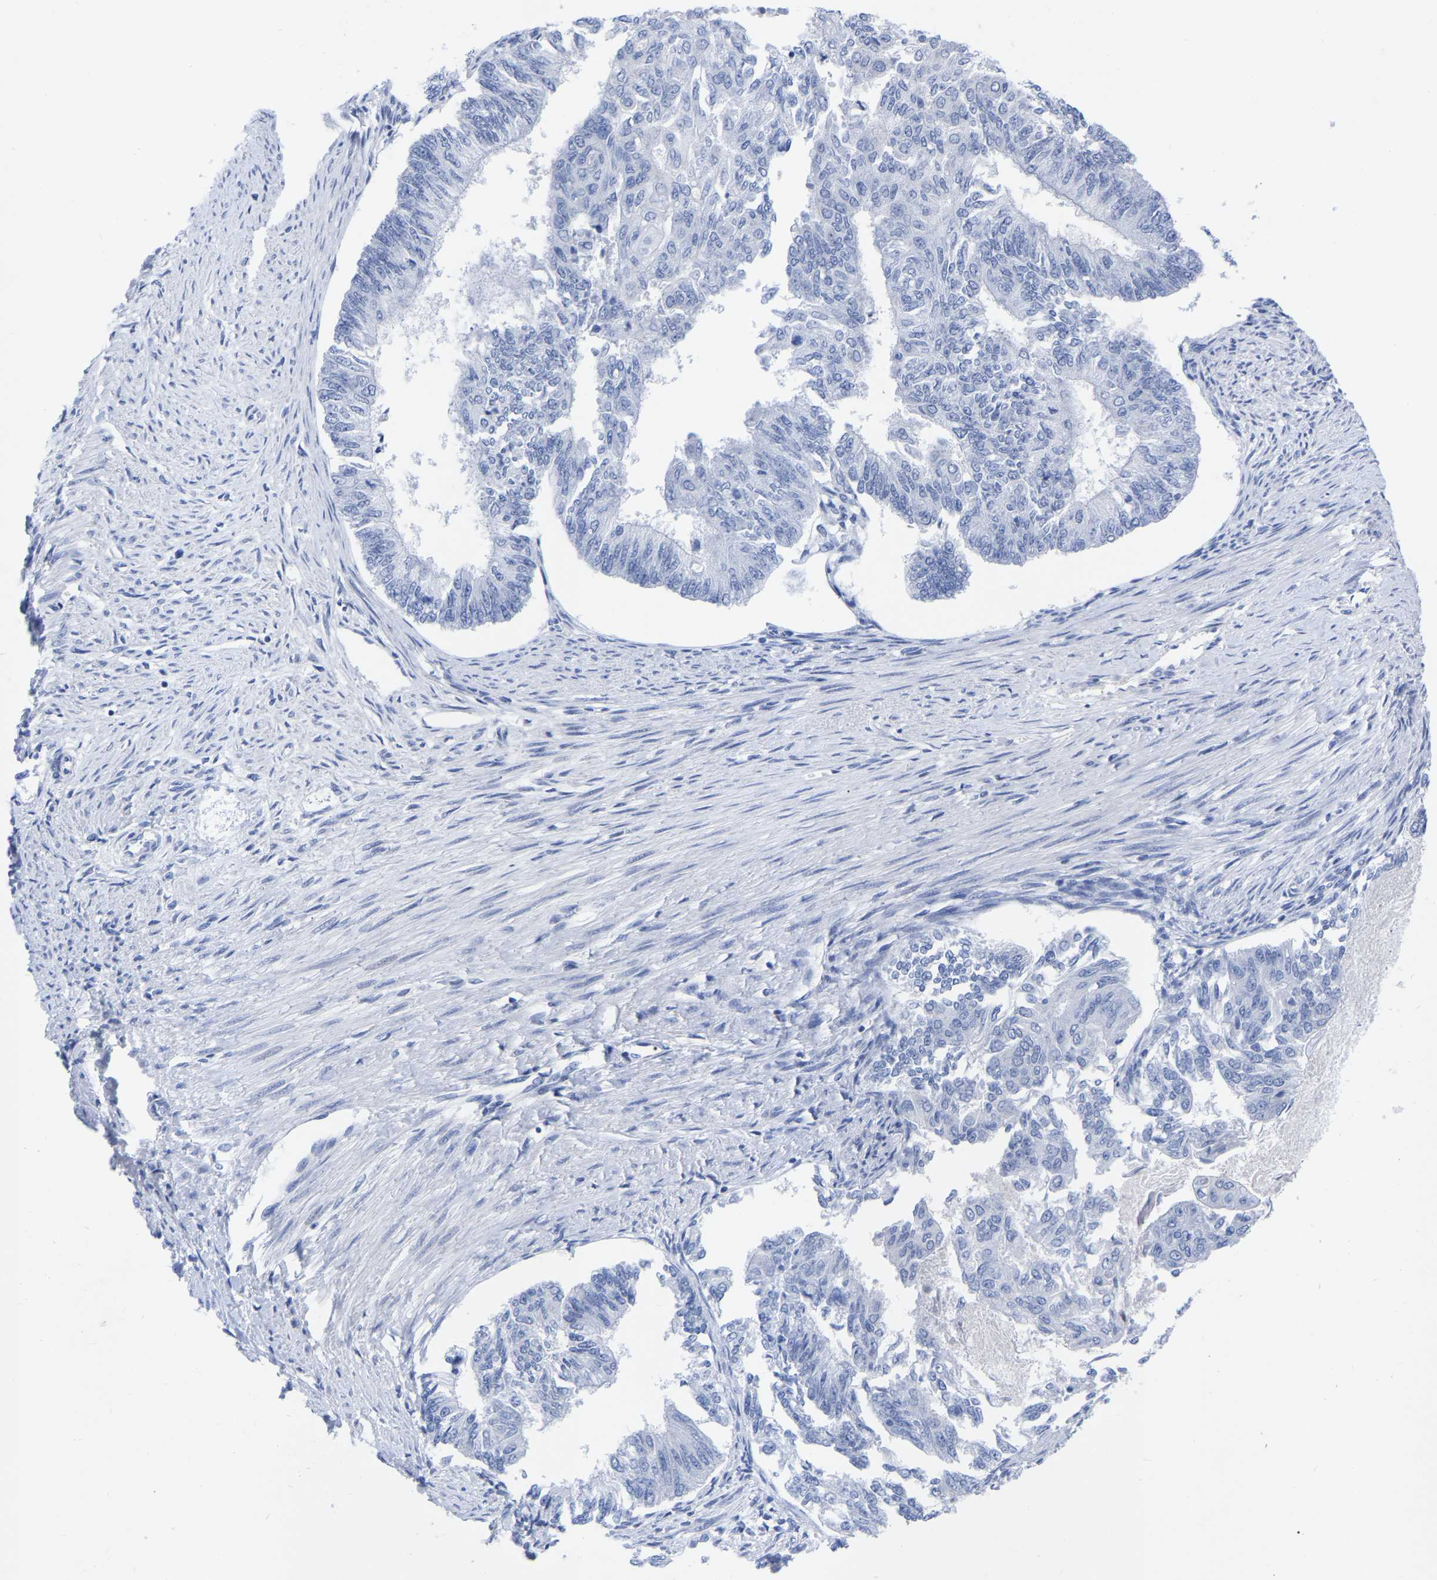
{"staining": {"intensity": "negative", "quantity": "none", "location": "none"}, "tissue": "endometrial cancer", "cell_type": "Tumor cells", "image_type": "cancer", "snomed": [{"axis": "morphology", "description": "Adenocarcinoma, NOS"}, {"axis": "topography", "description": "Endometrium"}], "caption": "Image shows no protein positivity in tumor cells of endometrial cancer tissue.", "gene": "ZNF629", "patient": {"sex": "female", "age": 32}}